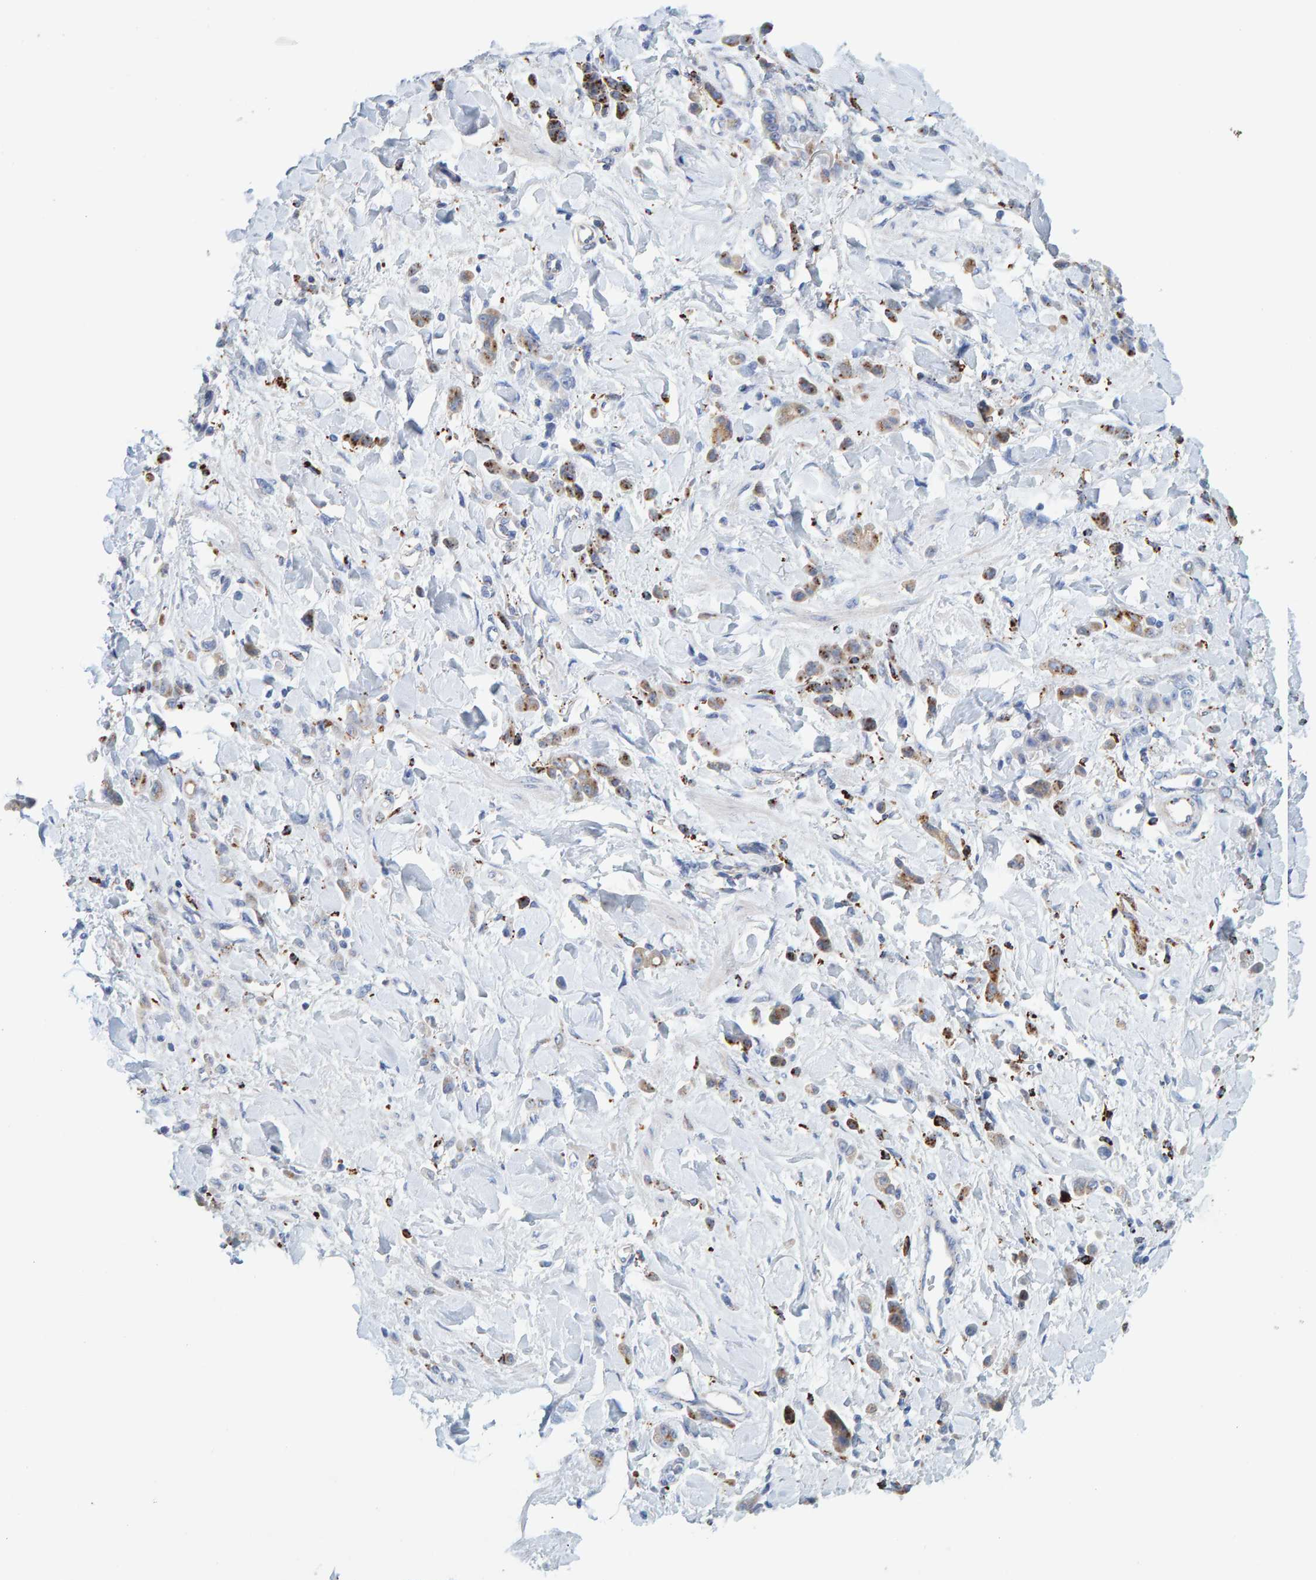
{"staining": {"intensity": "weak", "quantity": "<25%", "location": "cytoplasmic/membranous"}, "tissue": "stomach cancer", "cell_type": "Tumor cells", "image_type": "cancer", "snomed": [{"axis": "morphology", "description": "Normal tissue, NOS"}, {"axis": "morphology", "description": "Adenocarcinoma, NOS"}, {"axis": "topography", "description": "Stomach"}], "caption": "Stomach adenocarcinoma was stained to show a protein in brown. There is no significant positivity in tumor cells.", "gene": "BIN3", "patient": {"sex": "male", "age": 82}}